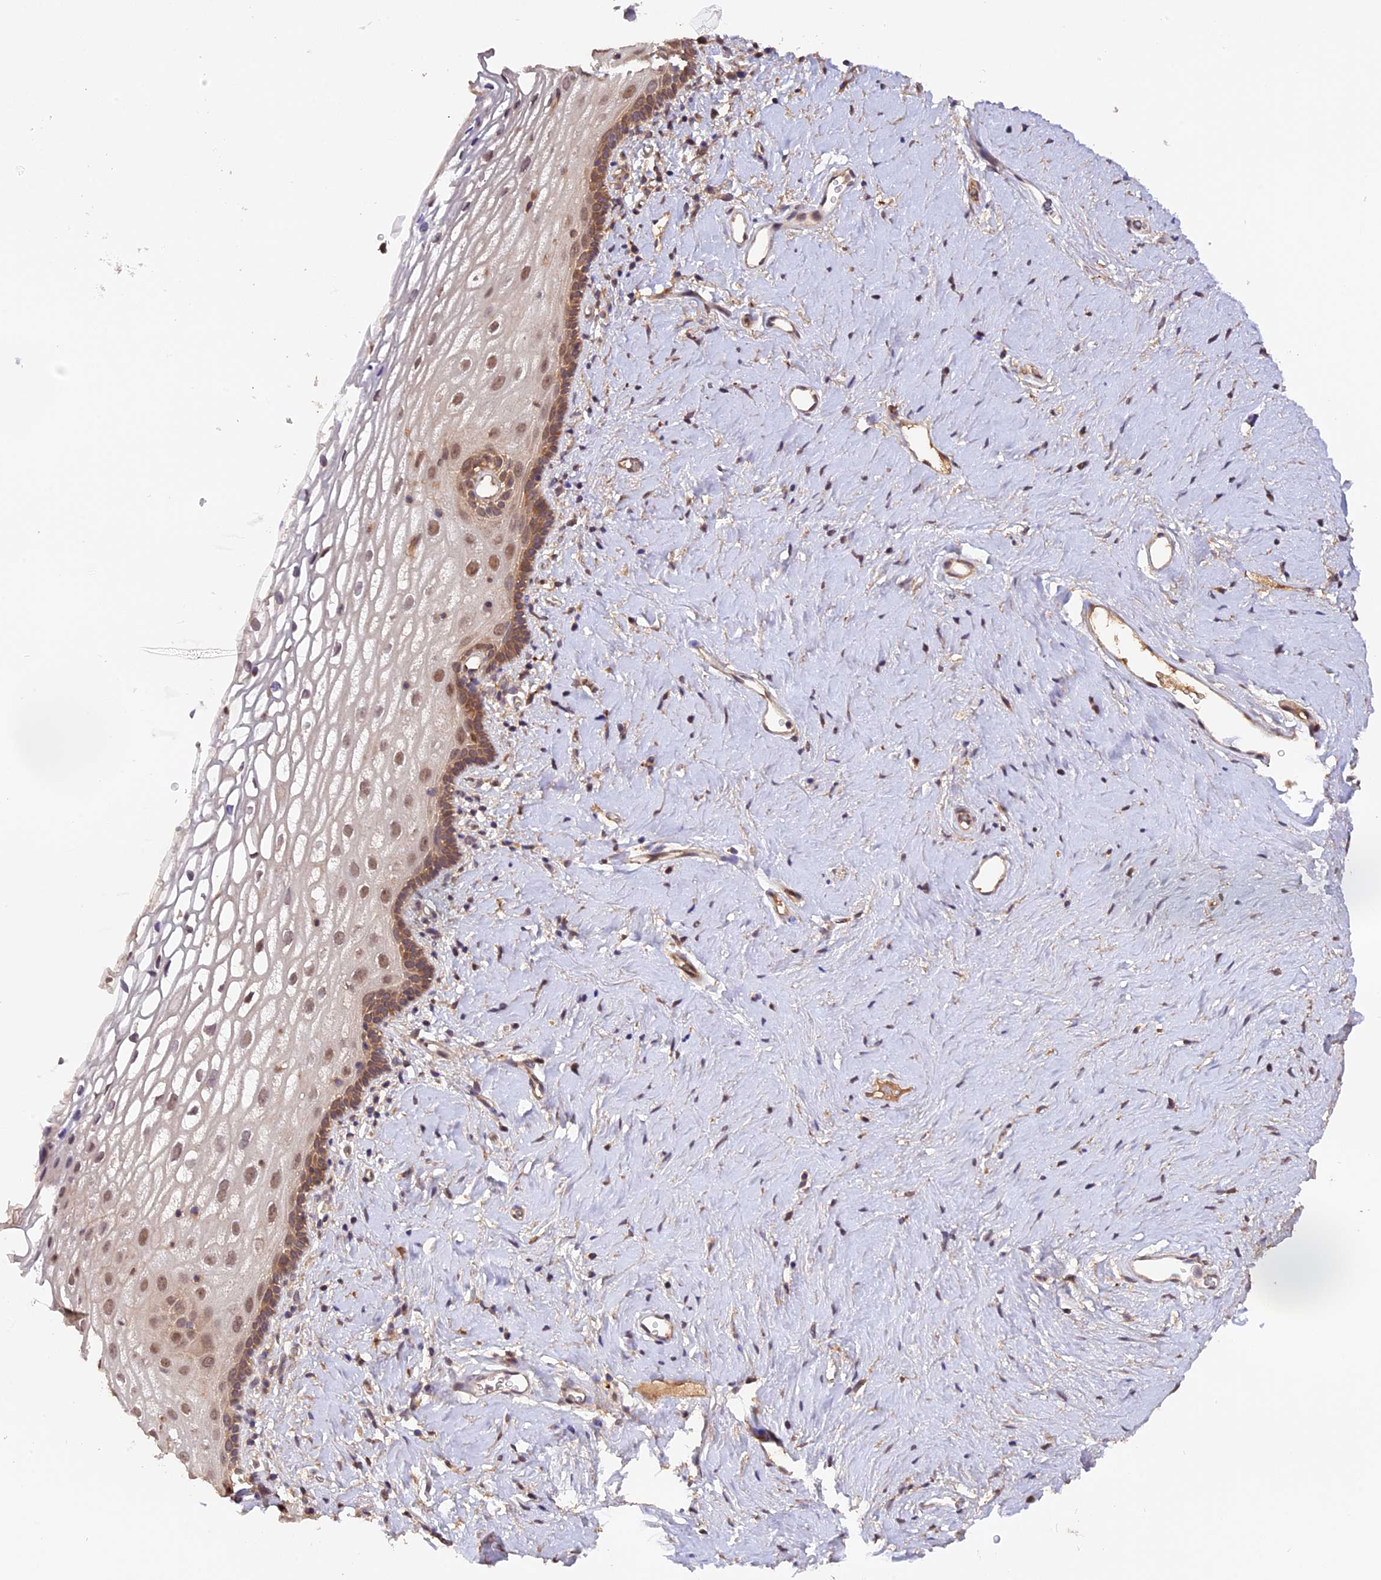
{"staining": {"intensity": "moderate", "quantity": "25%-75%", "location": "nuclear"}, "tissue": "vagina", "cell_type": "Squamous epithelial cells", "image_type": "normal", "snomed": [{"axis": "morphology", "description": "Normal tissue, NOS"}, {"axis": "morphology", "description": "Adenocarcinoma, NOS"}, {"axis": "topography", "description": "Rectum"}, {"axis": "topography", "description": "Vagina"}], "caption": "Immunohistochemical staining of normal vagina shows moderate nuclear protein expression in approximately 25%-75% of squamous epithelial cells.", "gene": "TRMT1", "patient": {"sex": "female", "age": 71}}